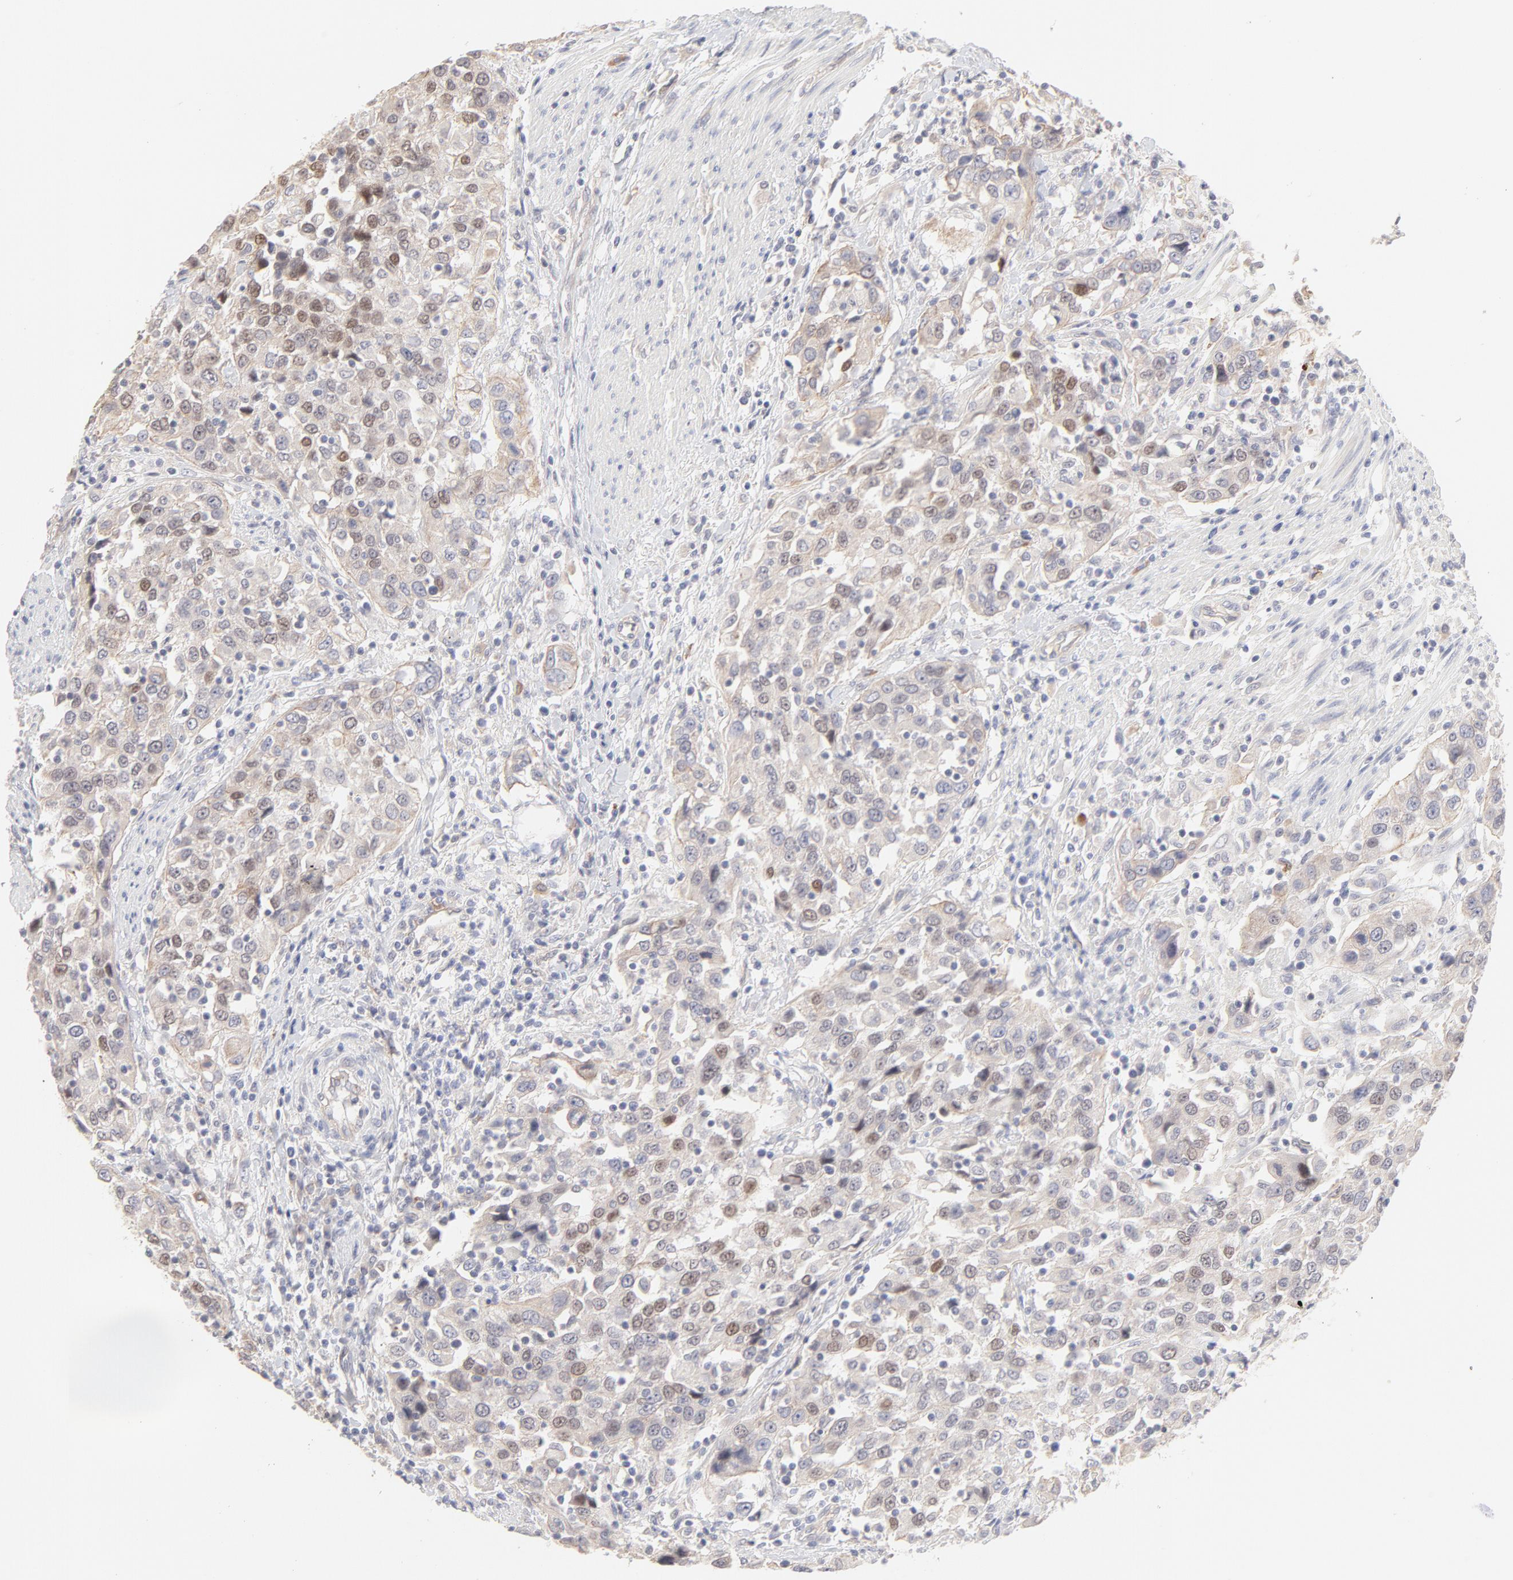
{"staining": {"intensity": "weak", "quantity": "25%-75%", "location": "nuclear"}, "tissue": "urothelial cancer", "cell_type": "Tumor cells", "image_type": "cancer", "snomed": [{"axis": "morphology", "description": "Urothelial carcinoma, High grade"}, {"axis": "topography", "description": "Urinary bladder"}], "caption": "Human urothelial carcinoma (high-grade) stained for a protein (brown) exhibits weak nuclear positive staining in about 25%-75% of tumor cells.", "gene": "ELF3", "patient": {"sex": "female", "age": 80}}